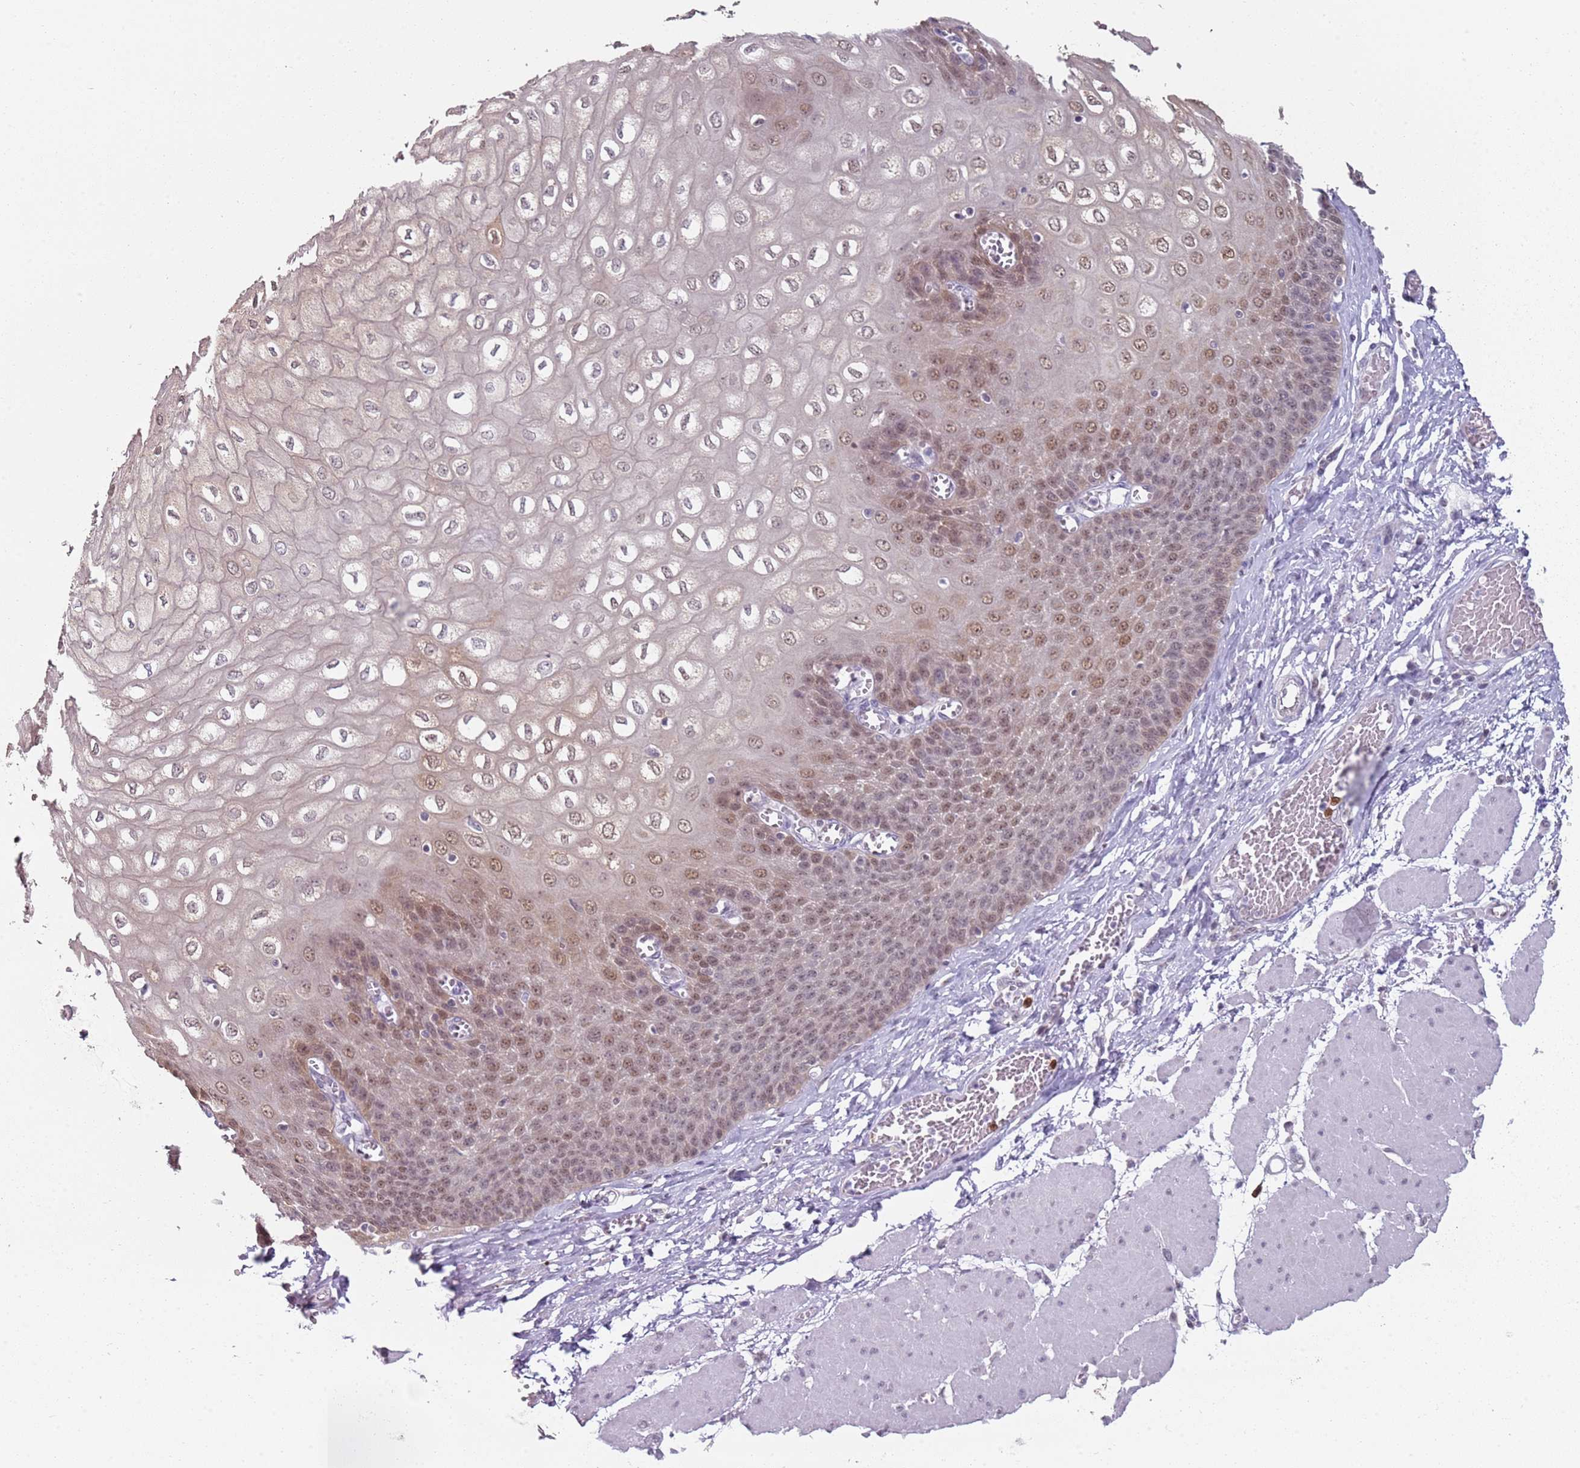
{"staining": {"intensity": "moderate", "quantity": "25%-75%", "location": "nuclear"}, "tissue": "esophagus", "cell_type": "Squamous epithelial cells", "image_type": "normal", "snomed": [{"axis": "morphology", "description": "Normal tissue, NOS"}, {"axis": "topography", "description": "Esophagus"}], "caption": "This histopathology image exhibits immunohistochemistry staining of unremarkable human esophagus, with medium moderate nuclear staining in about 25%-75% of squamous epithelial cells.", "gene": "SMARCAL1", "patient": {"sex": "male", "age": 60}}